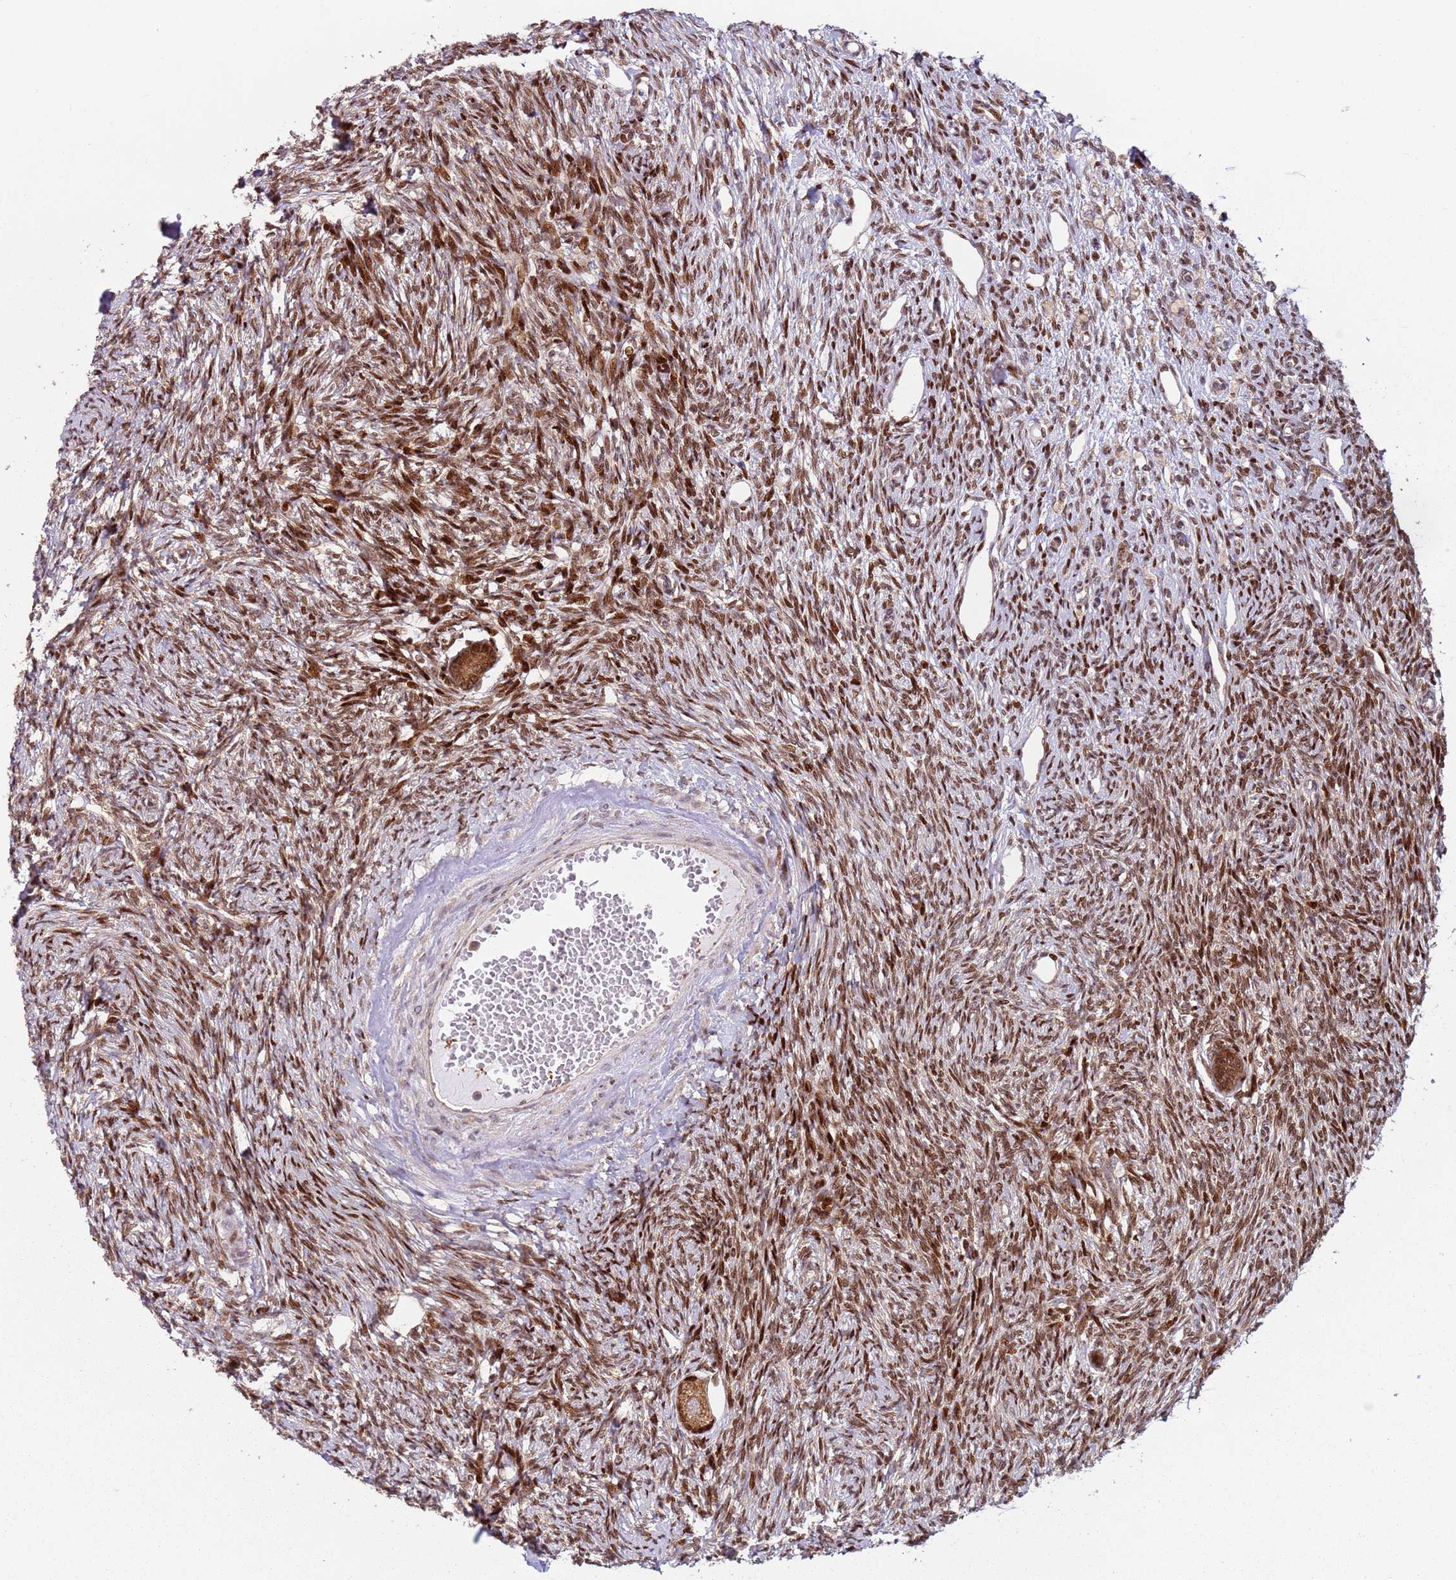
{"staining": {"intensity": "strong", "quantity": ">75%", "location": "cytoplasmic/membranous,nuclear"}, "tissue": "ovary", "cell_type": "Follicle cells", "image_type": "normal", "snomed": [{"axis": "morphology", "description": "Normal tissue, NOS"}, {"axis": "morphology", "description": "Cyst, NOS"}, {"axis": "topography", "description": "Ovary"}], "caption": "The immunohistochemical stain shows strong cytoplasmic/membranous,nuclear staining in follicle cells of benign ovary. (Brightfield microscopy of DAB IHC at high magnification).", "gene": "HNRNPLL", "patient": {"sex": "female", "age": 33}}